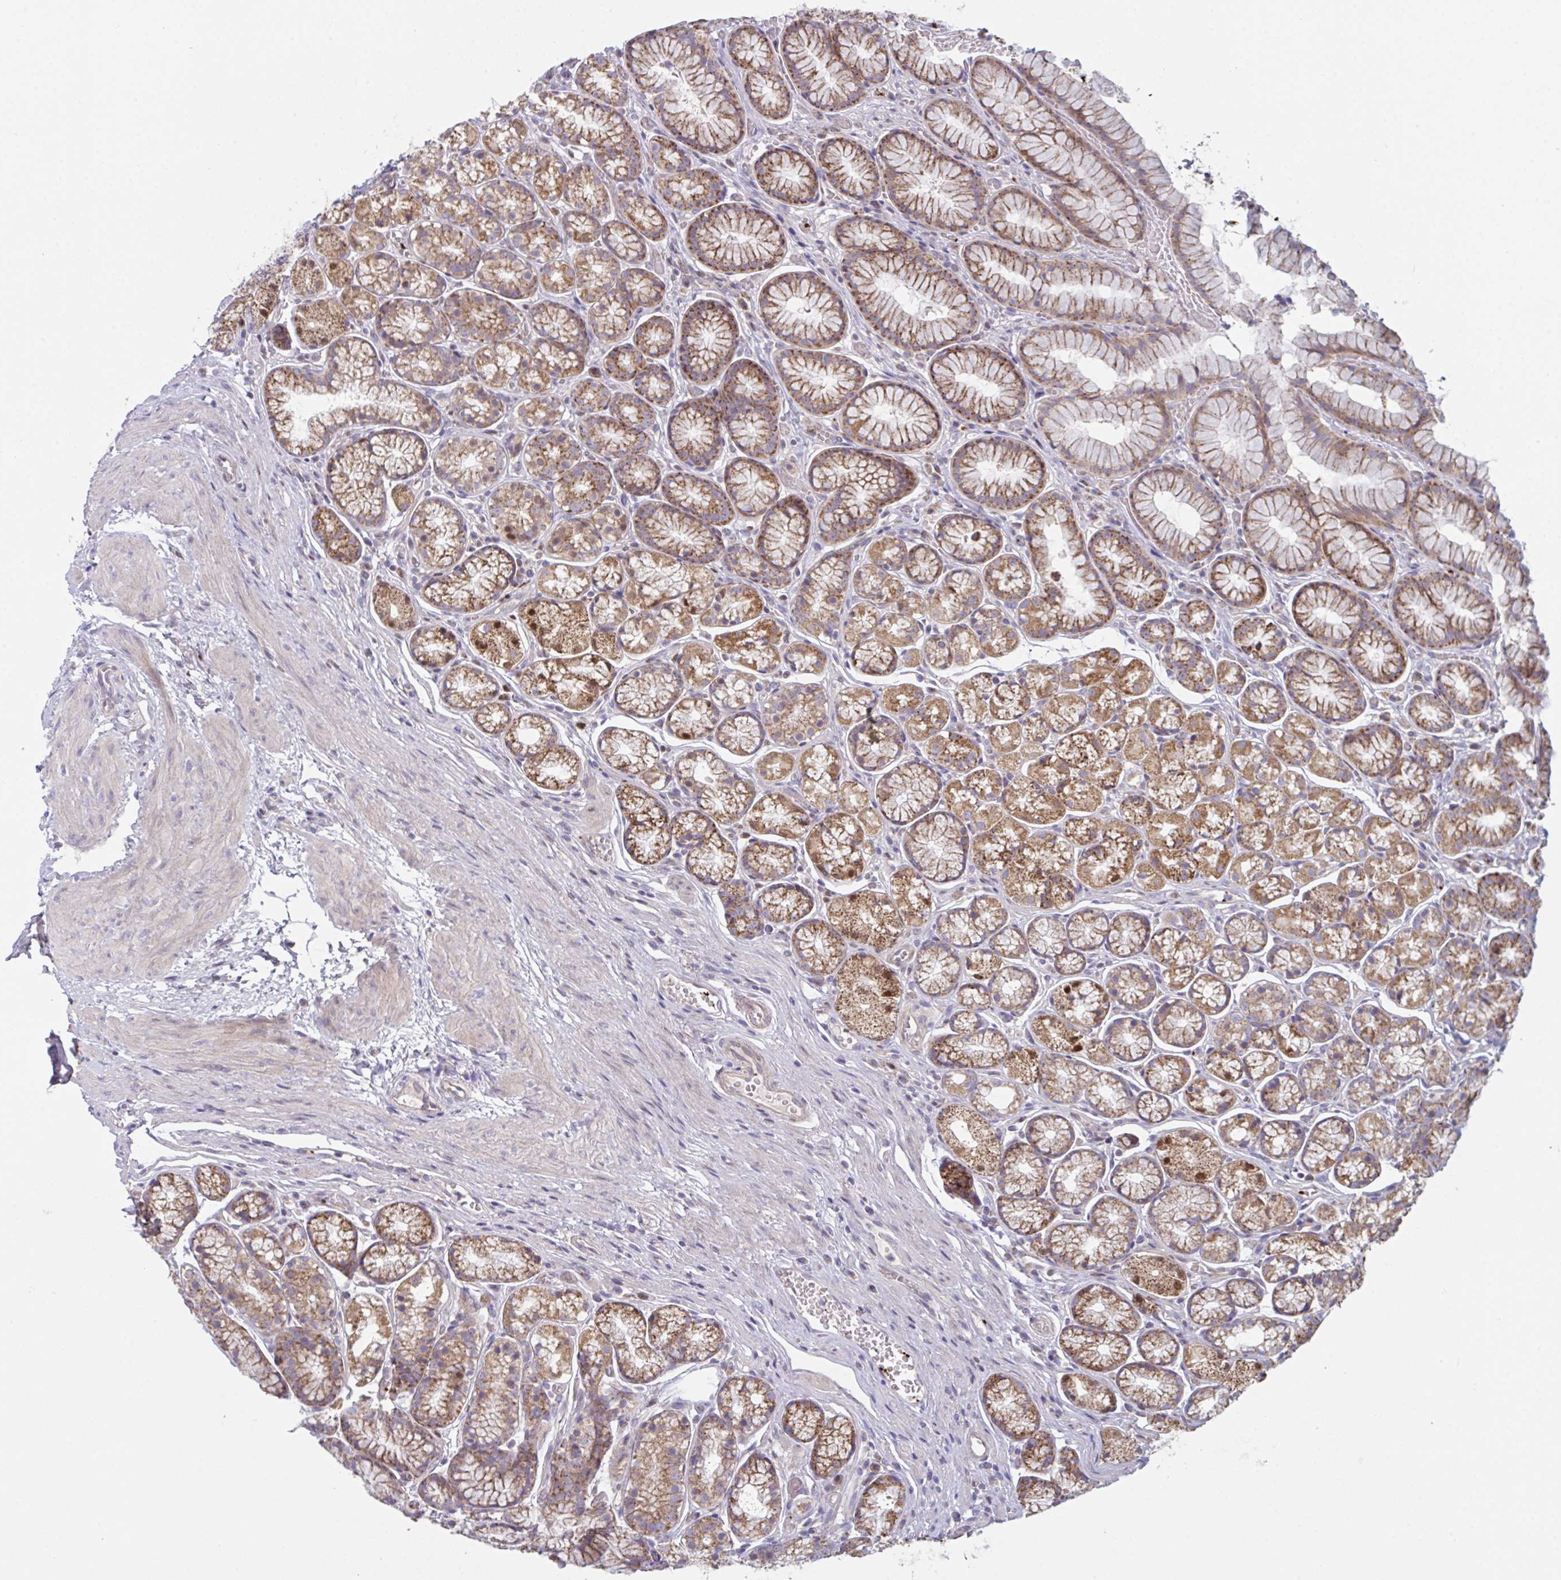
{"staining": {"intensity": "moderate", "quantity": "25%-75%", "location": "cytoplasmic/membranous,nuclear"}, "tissue": "stomach", "cell_type": "Glandular cells", "image_type": "normal", "snomed": [{"axis": "morphology", "description": "Normal tissue, NOS"}, {"axis": "topography", "description": "Smooth muscle"}, {"axis": "topography", "description": "Stomach"}], "caption": "Normal stomach reveals moderate cytoplasmic/membranous,nuclear expression in approximately 25%-75% of glandular cells, visualized by immunohistochemistry.", "gene": "MRPS2", "patient": {"sex": "male", "age": 70}}